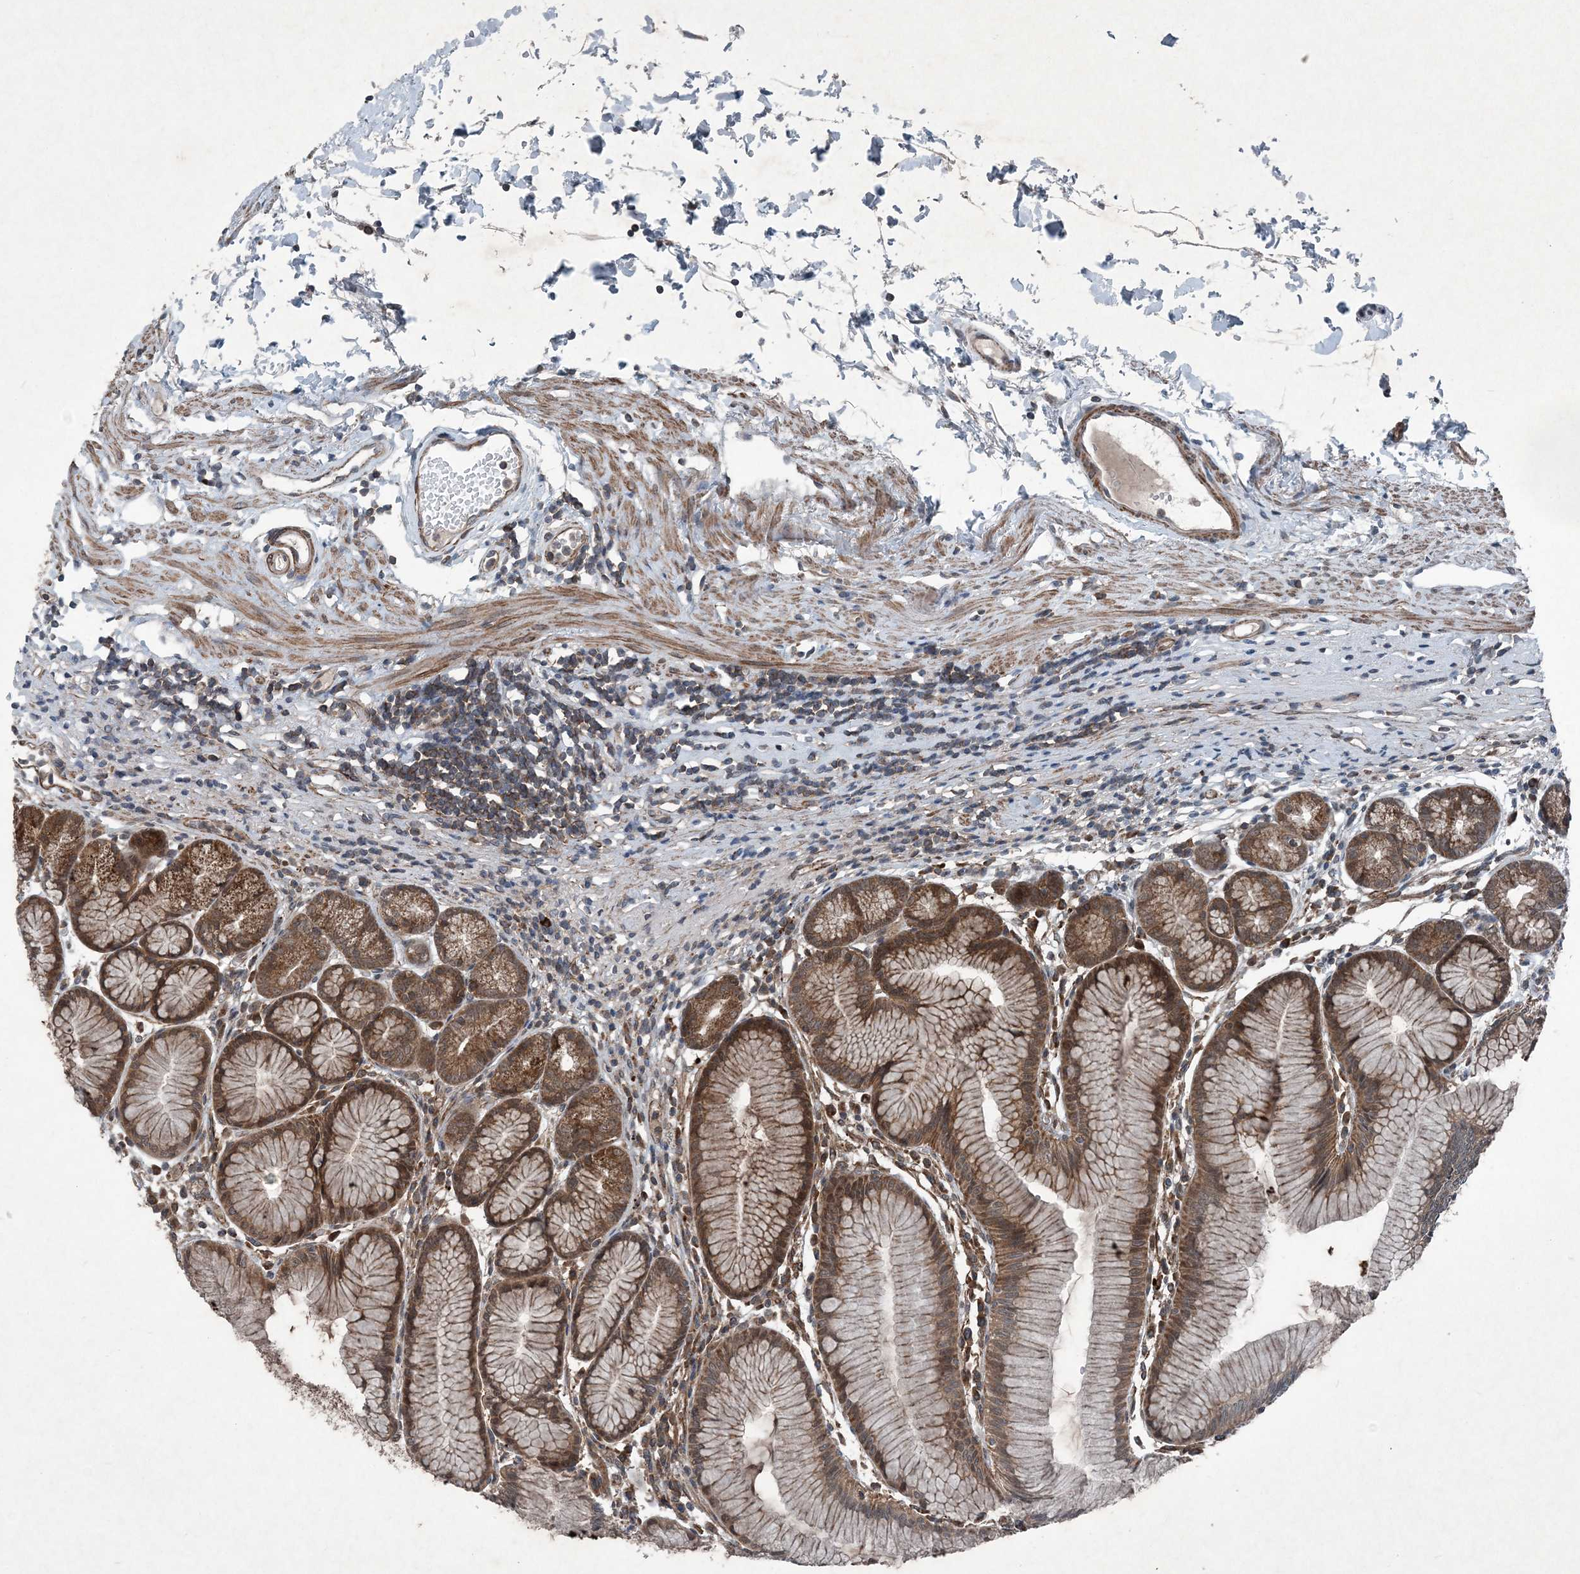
{"staining": {"intensity": "strong", "quantity": ">75%", "location": "cytoplasmic/membranous"}, "tissue": "stomach", "cell_type": "Glandular cells", "image_type": "normal", "snomed": [{"axis": "morphology", "description": "Normal tissue, NOS"}, {"axis": "topography", "description": "Stomach"}], "caption": "Stomach stained for a protein reveals strong cytoplasmic/membranous positivity in glandular cells.", "gene": "NDUFA2", "patient": {"sex": "female", "age": 57}}